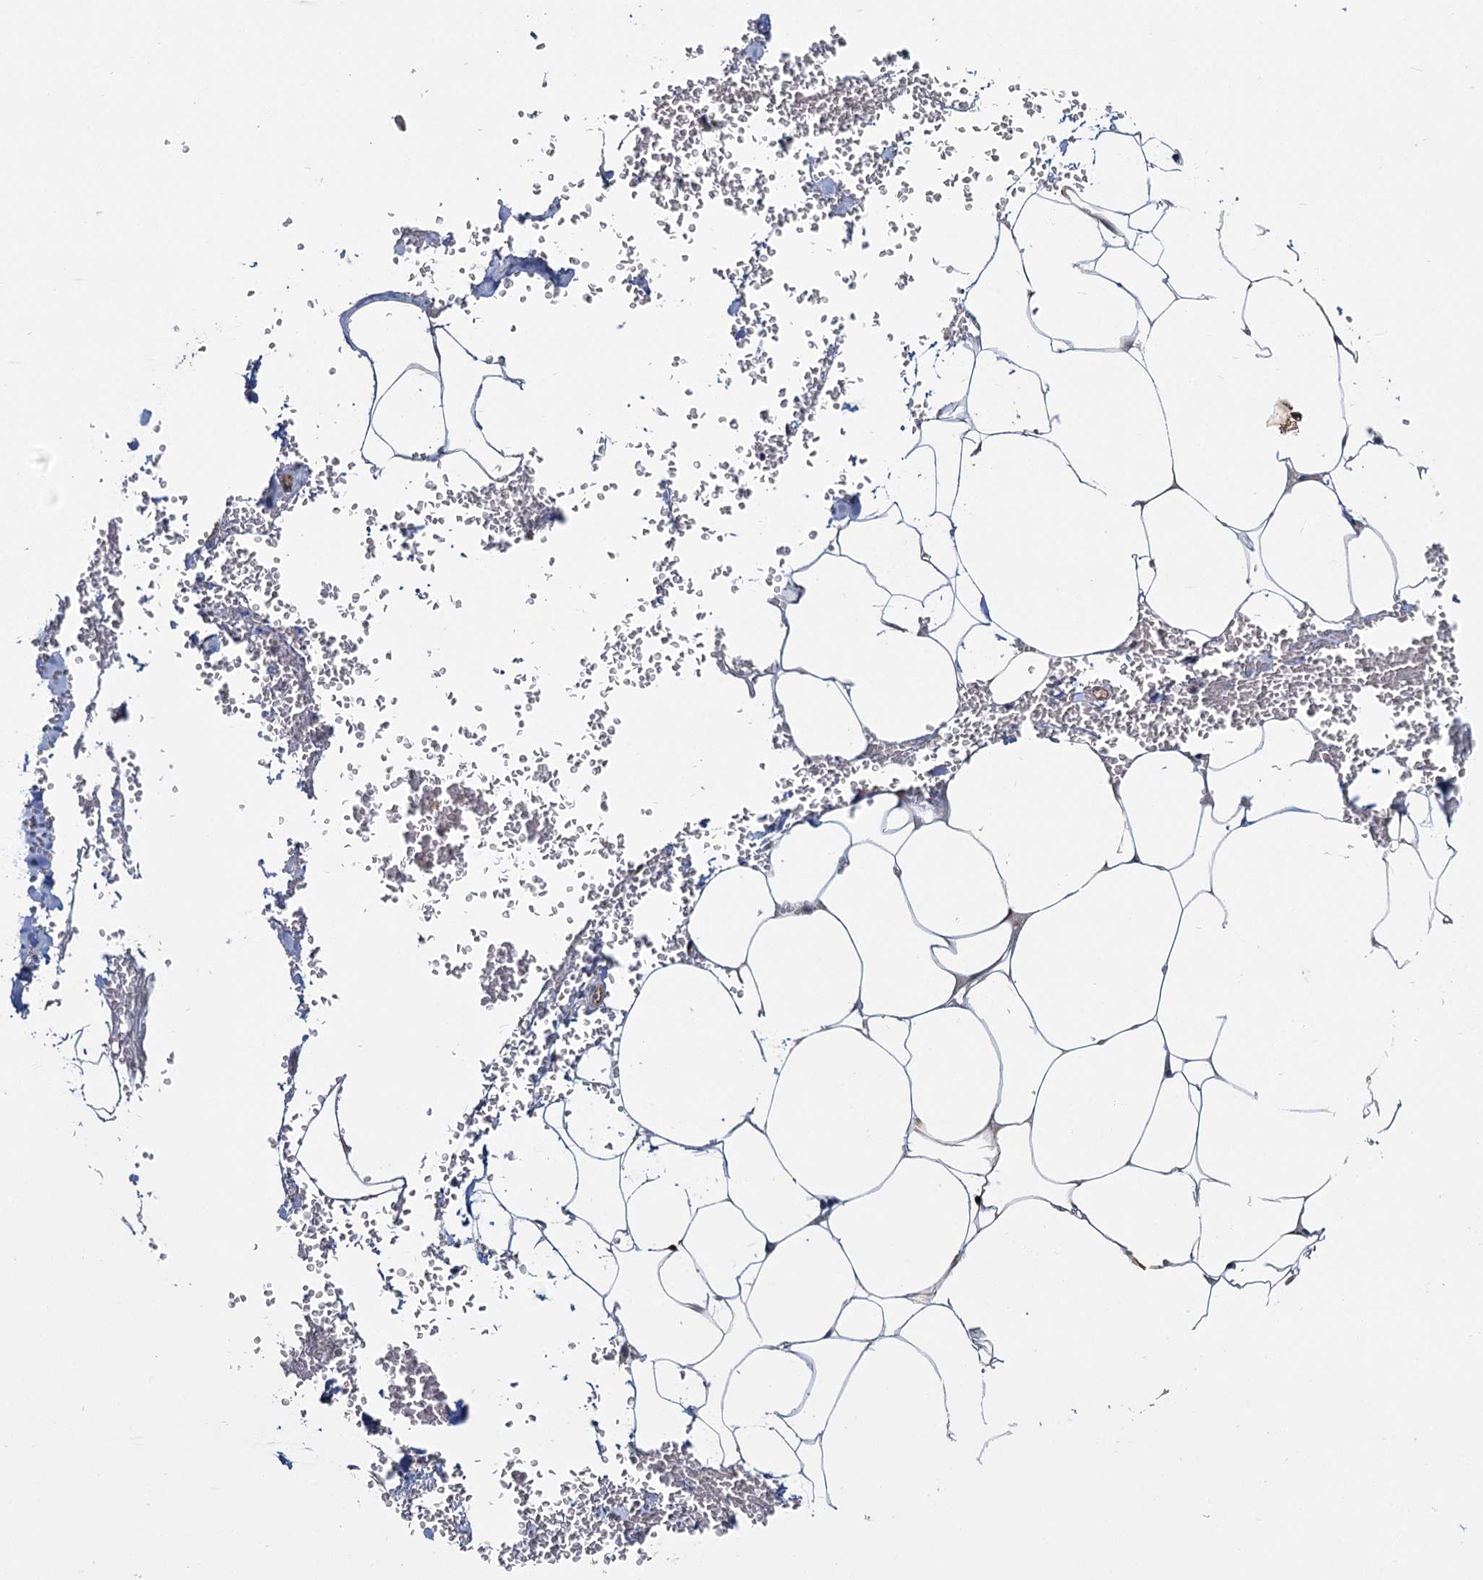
{"staining": {"intensity": "negative", "quantity": "none", "location": "none"}, "tissue": "adipose tissue", "cell_type": "Adipocytes", "image_type": "normal", "snomed": [{"axis": "morphology", "description": "Normal tissue, NOS"}, {"axis": "topography", "description": "Gallbladder"}, {"axis": "topography", "description": "Peripheral nerve tissue"}], "caption": "IHC histopathology image of unremarkable adipose tissue: human adipose tissue stained with DAB exhibits no significant protein expression in adipocytes.", "gene": "MTRR", "patient": {"sex": "male", "age": 38}}